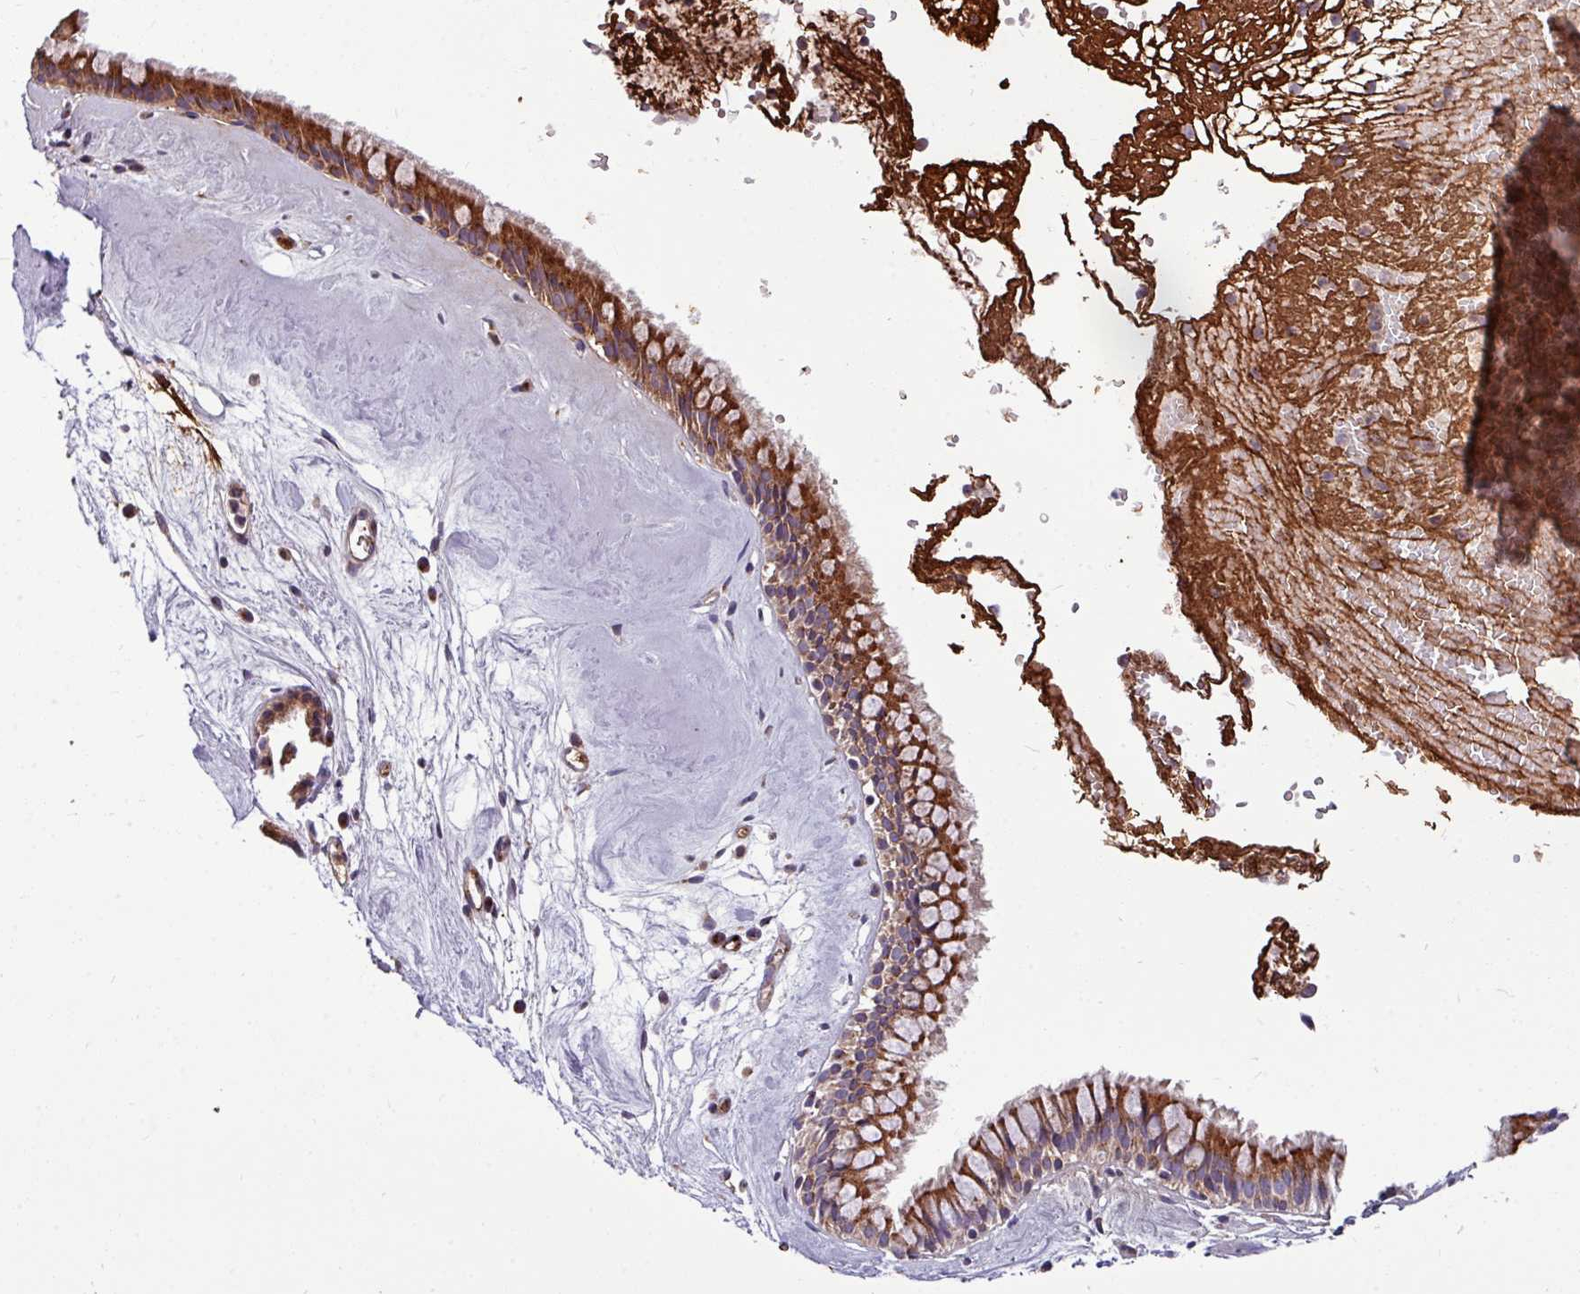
{"staining": {"intensity": "strong", "quantity": ">75%", "location": "cytoplasmic/membranous"}, "tissue": "nasopharynx", "cell_type": "Respiratory epithelial cells", "image_type": "normal", "snomed": [{"axis": "morphology", "description": "Normal tissue, NOS"}, {"axis": "topography", "description": "Nasopharynx"}], "caption": "Immunohistochemistry (IHC) of benign nasopharynx displays high levels of strong cytoplasmic/membranous positivity in approximately >75% of respiratory epithelial cells. Nuclei are stained in blue.", "gene": "LSM12", "patient": {"sex": "male", "age": 65}}